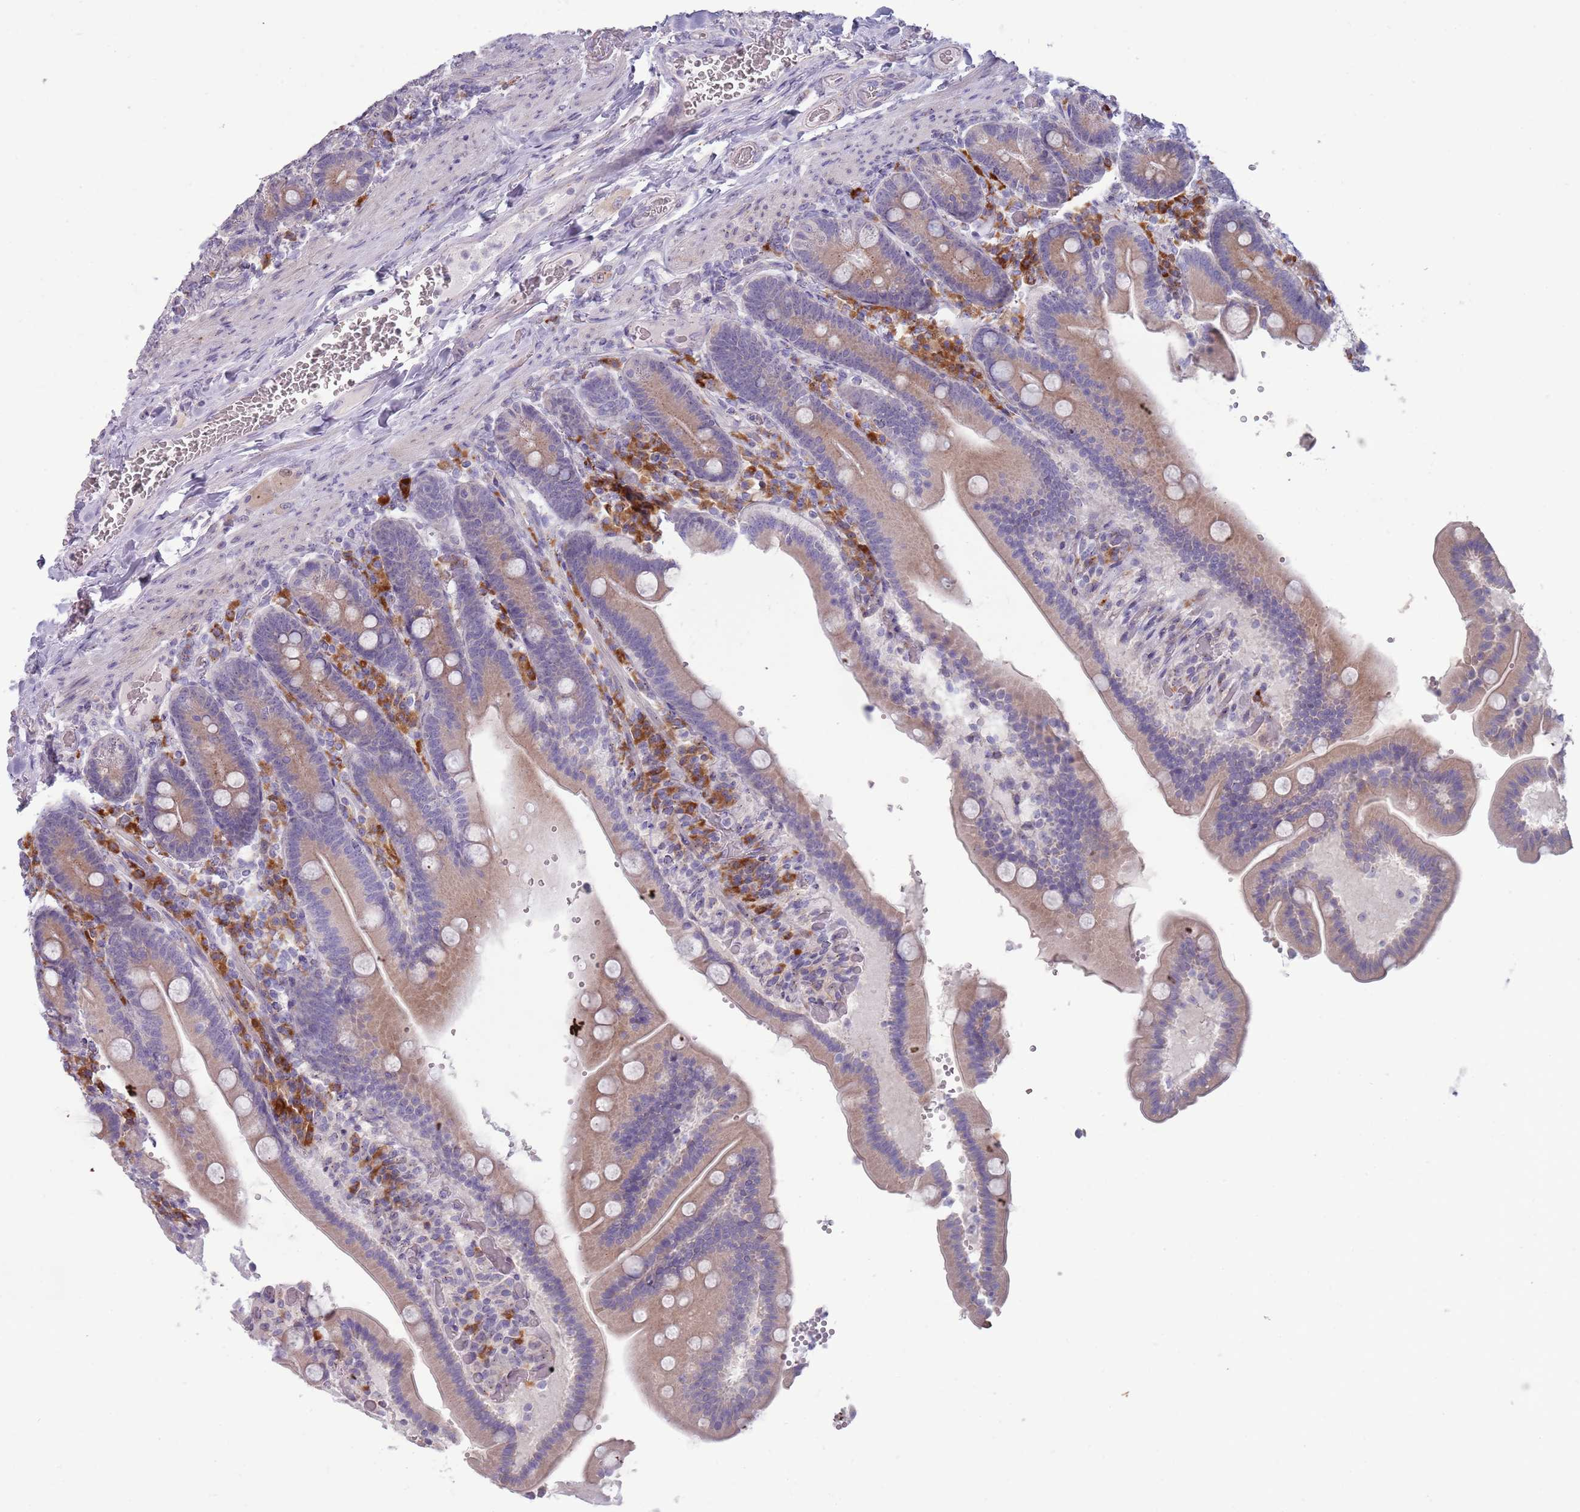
{"staining": {"intensity": "moderate", "quantity": ">75%", "location": "cytoplasmic/membranous"}, "tissue": "duodenum", "cell_type": "Glandular cells", "image_type": "normal", "snomed": [{"axis": "morphology", "description": "Normal tissue, NOS"}, {"axis": "topography", "description": "Duodenum"}], "caption": "Benign duodenum was stained to show a protein in brown. There is medium levels of moderate cytoplasmic/membranous expression in approximately >75% of glandular cells. (DAB = brown stain, brightfield microscopy at high magnification).", "gene": "LTB", "patient": {"sex": "female", "age": 62}}